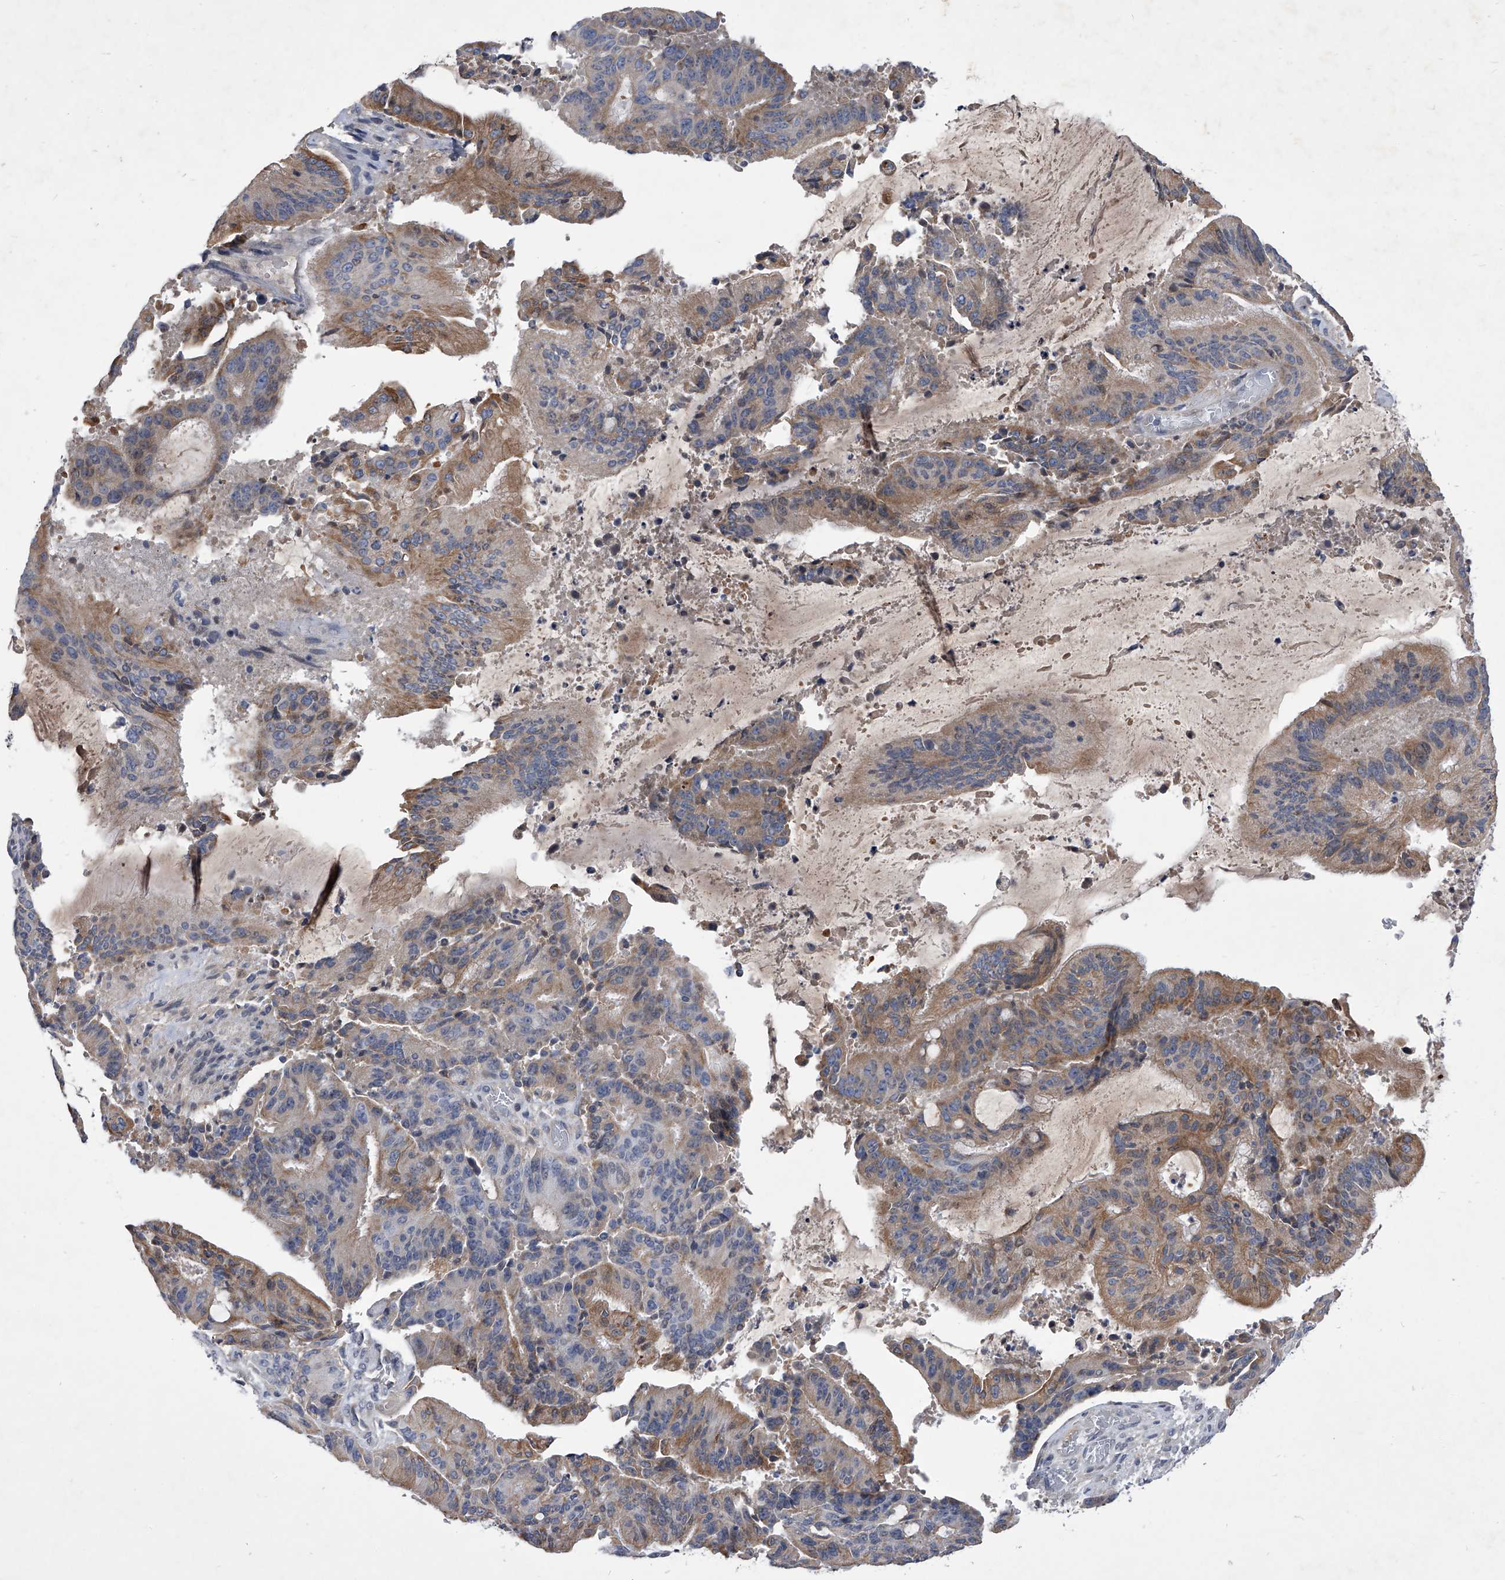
{"staining": {"intensity": "moderate", "quantity": "25%-75%", "location": "cytoplasmic/membranous"}, "tissue": "liver cancer", "cell_type": "Tumor cells", "image_type": "cancer", "snomed": [{"axis": "morphology", "description": "Normal tissue, NOS"}, {"axis": "morphology", "description": "Cholangiocarcinoma"}, {"axis": "topography", "description": "Liver"}, {"axis": "topography", "description": "Peripheral nerve tissue"}], "caption": "Immunohistochemical staining of cholangiocarcinoma (liver) exhibits moderate cytoplasmic/membranous protein staining in about 25%-75% of tumor cells.", "gene": "ZNF76", "patient": {"sex": "female", "age": 73}}